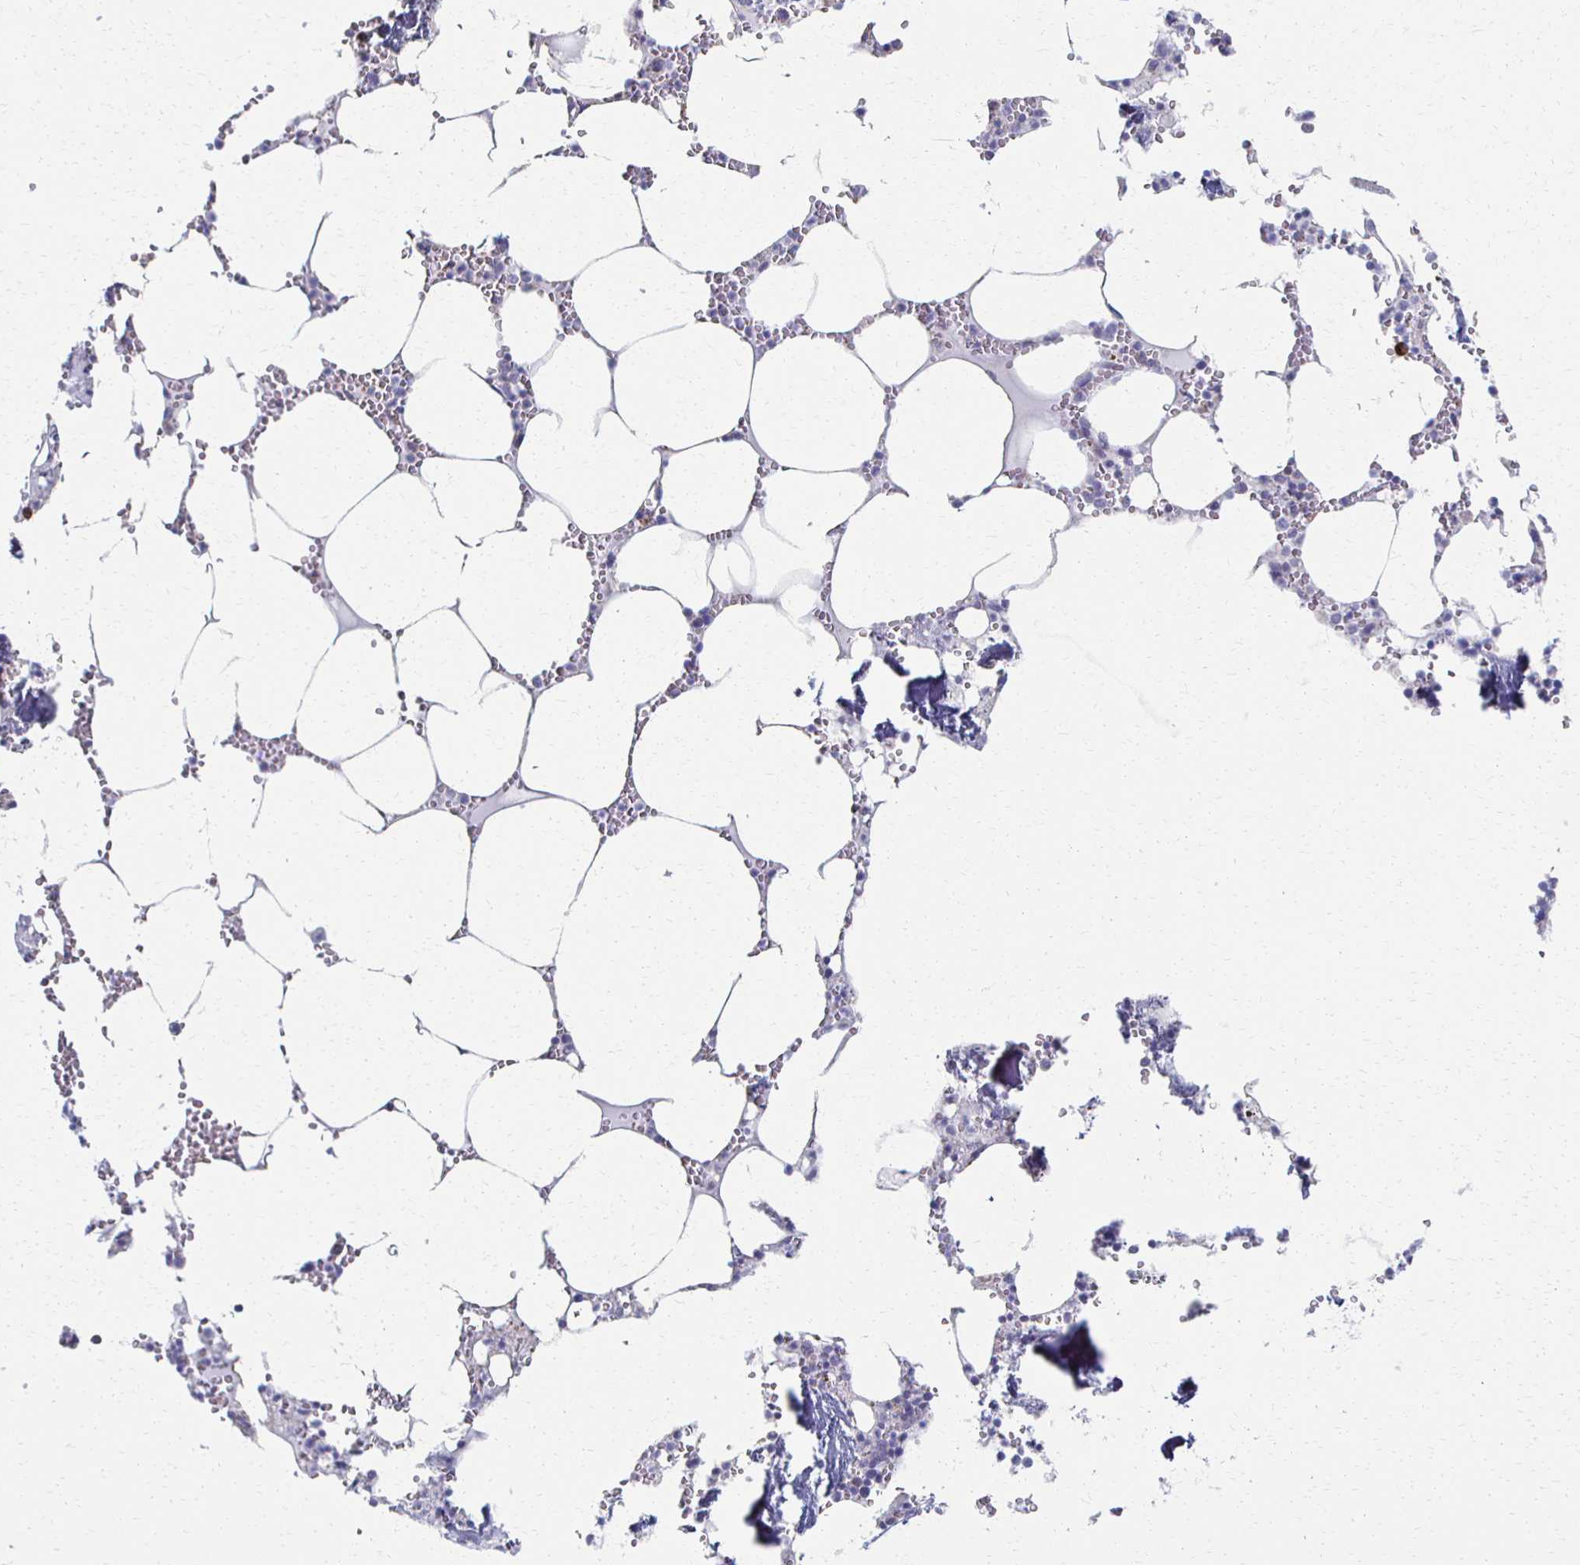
{"staining": {"intensity": "moderate", "quantity": "<25%", "location": "cytoplasmic/membranous"}, "tissue": "bone marrow", "cell_type": "Hematopoietic cells", "image_type": "normal", "snomed": [{"axis": "morphology", "description": "Normal tissue, NOS"}, {"axis": "topography", "description": "Bone marrow"}], "caption": "Human bone marrow stained for a protein (brown) reveals moderate cytoplasmic/membranous positive positivity in approximately <25% of hematopoietic cells.", "gene": "ATP1A3", "patient": {"sex": "male", "age": 54}}